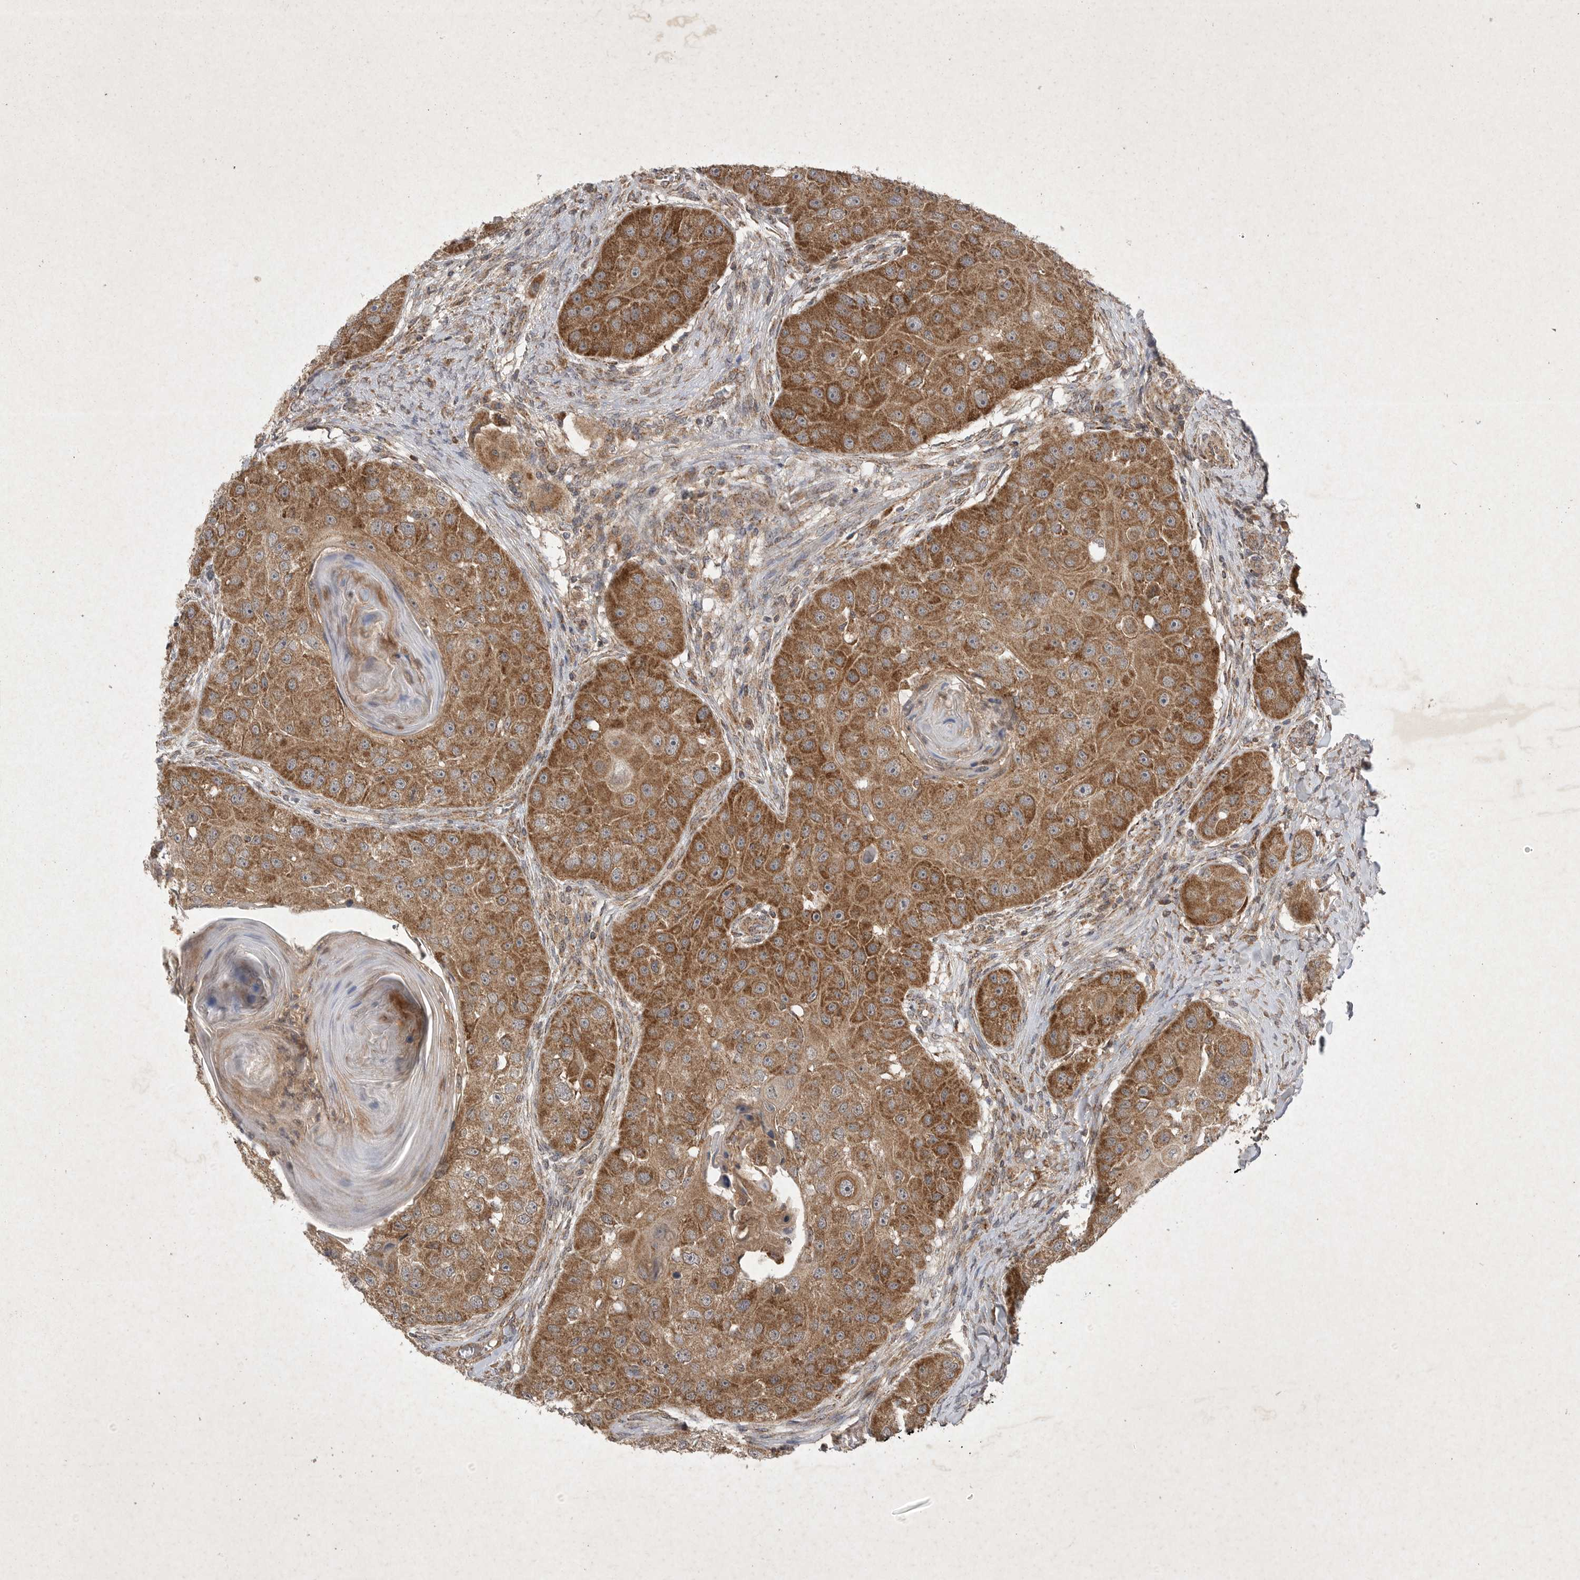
{"staining": {"intensity": "moderate", "quantity": ">75%", "location": "cytoplasmic/membranous"}, "tissue": "head and neck cancer", "cell_type": "Tumor cells", "image_type": "cancer", "snomed": [{"axis": "morphology", "description": "Normal tissue, NOS"}, {"axis": "morphology", "description": "Squamous cell carcinoma, NOS"}, {"axis": "topography", "description": "Skeletal muscle"}, {"axis": "topography", "description": "Head-Neck"}], "caption": "Head and neck cancer tissue exhibits moderate cytoplasmic/membranous expression in approximately >75% of tumor cells, visualized by immunohistochemistry.", "gene": "DDR1", "patient": {"sex": "male", "age": 51}}